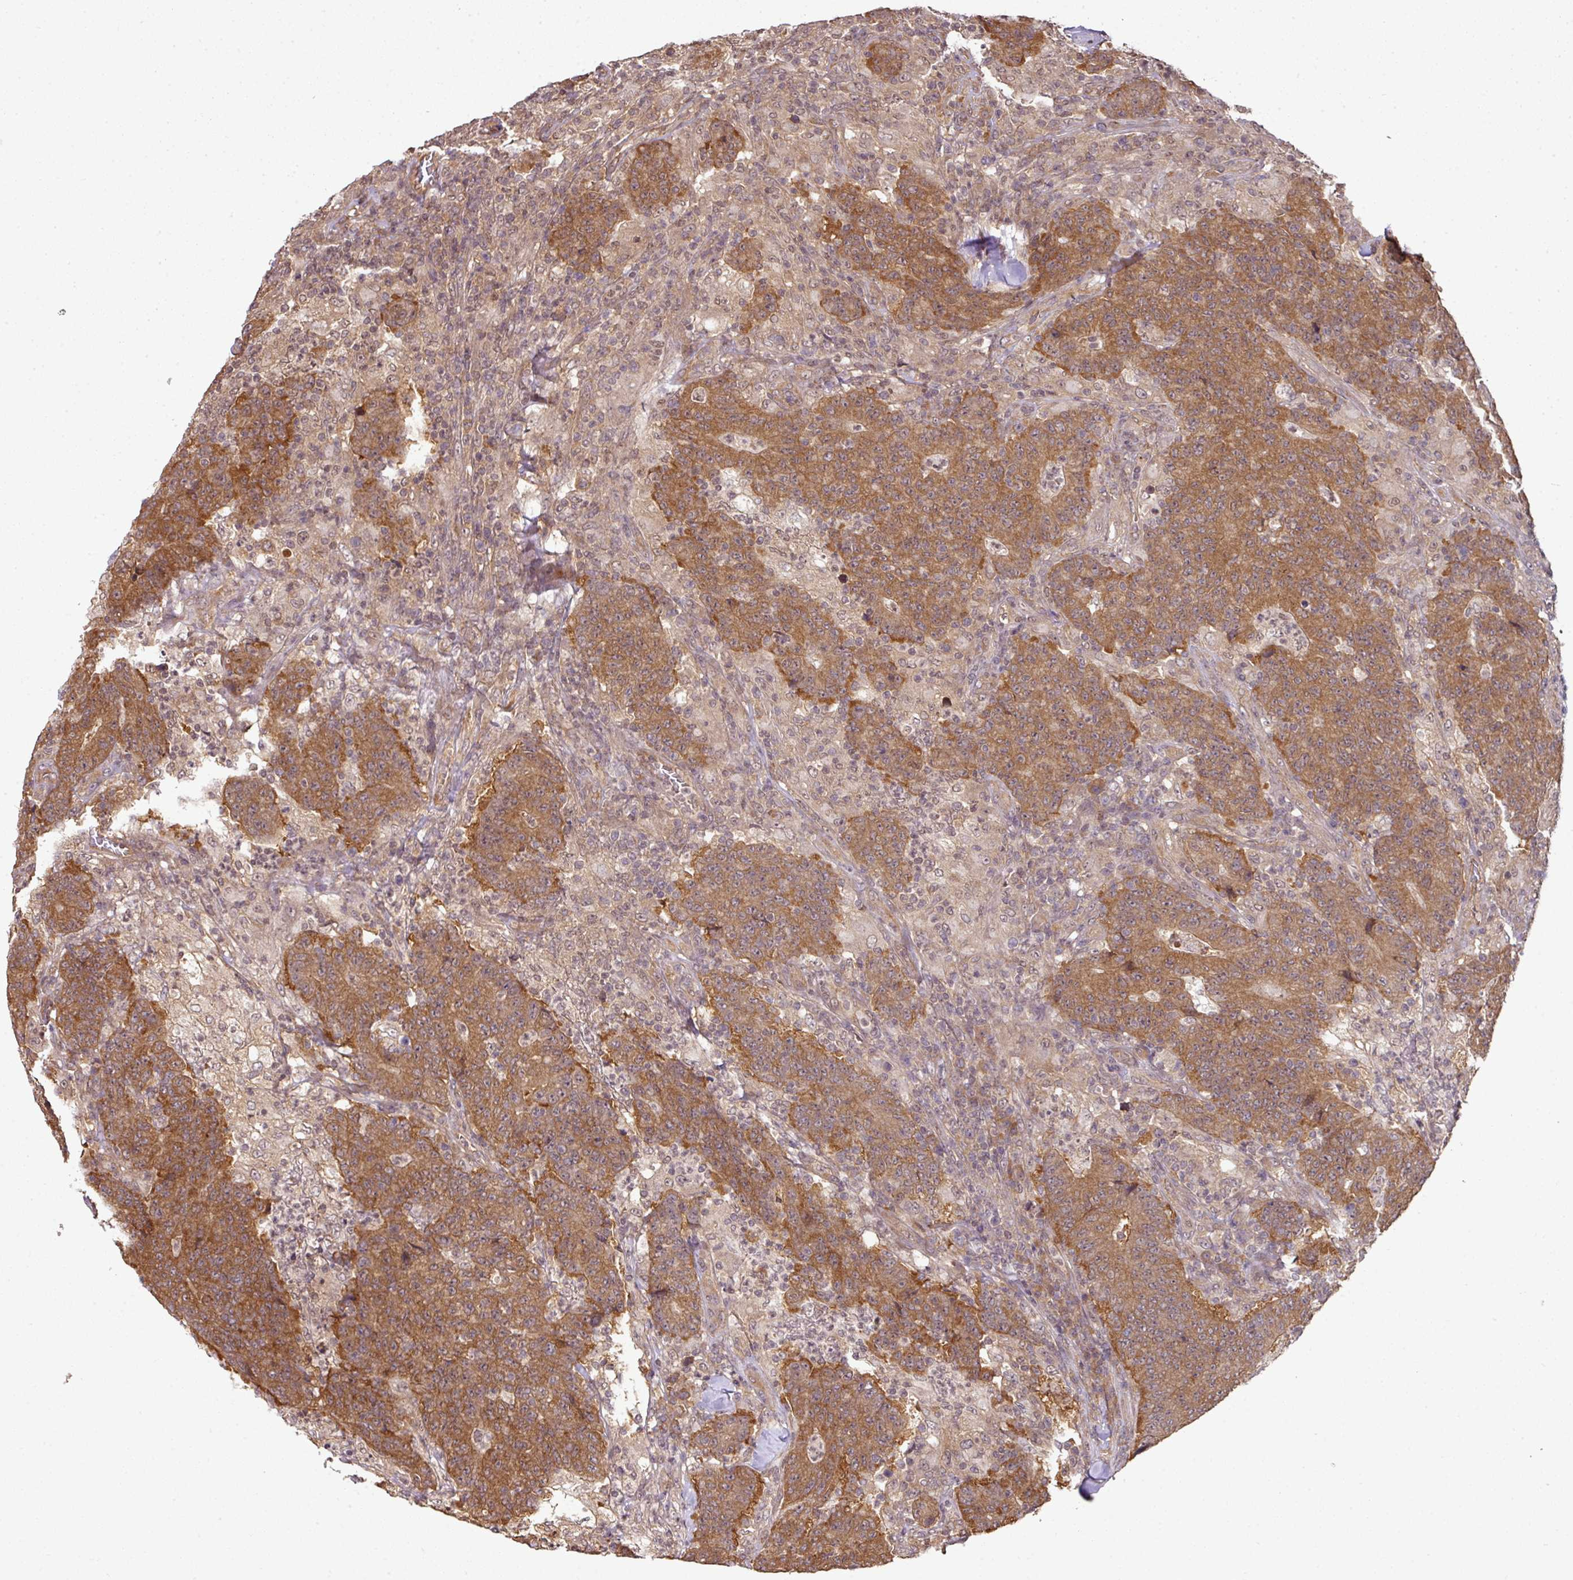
{"staining": {"intensity": "moderate", "quantity": ">75%", "location": "cytoplasmic/membranous"}, "tissue": "colorectal cancer", "cell_type": "Tumor cells", "image_type": "cancer", "snomed": [{"axis": "morphology", "description": "Adenocarcinoma, NOS"}, {"axis": "topography", "description": "Colon"}], "caption": "This micrograph demonstrates immunohistochemistry (IHC) staining of colorectal cancer (adenocarcinoma), with medium moderate cytoplasmic/membranous positivity in approximately >75% of tumor cells.", "gene": "ANKRD18A", "patient": {"sex": "female", "age": 75}}